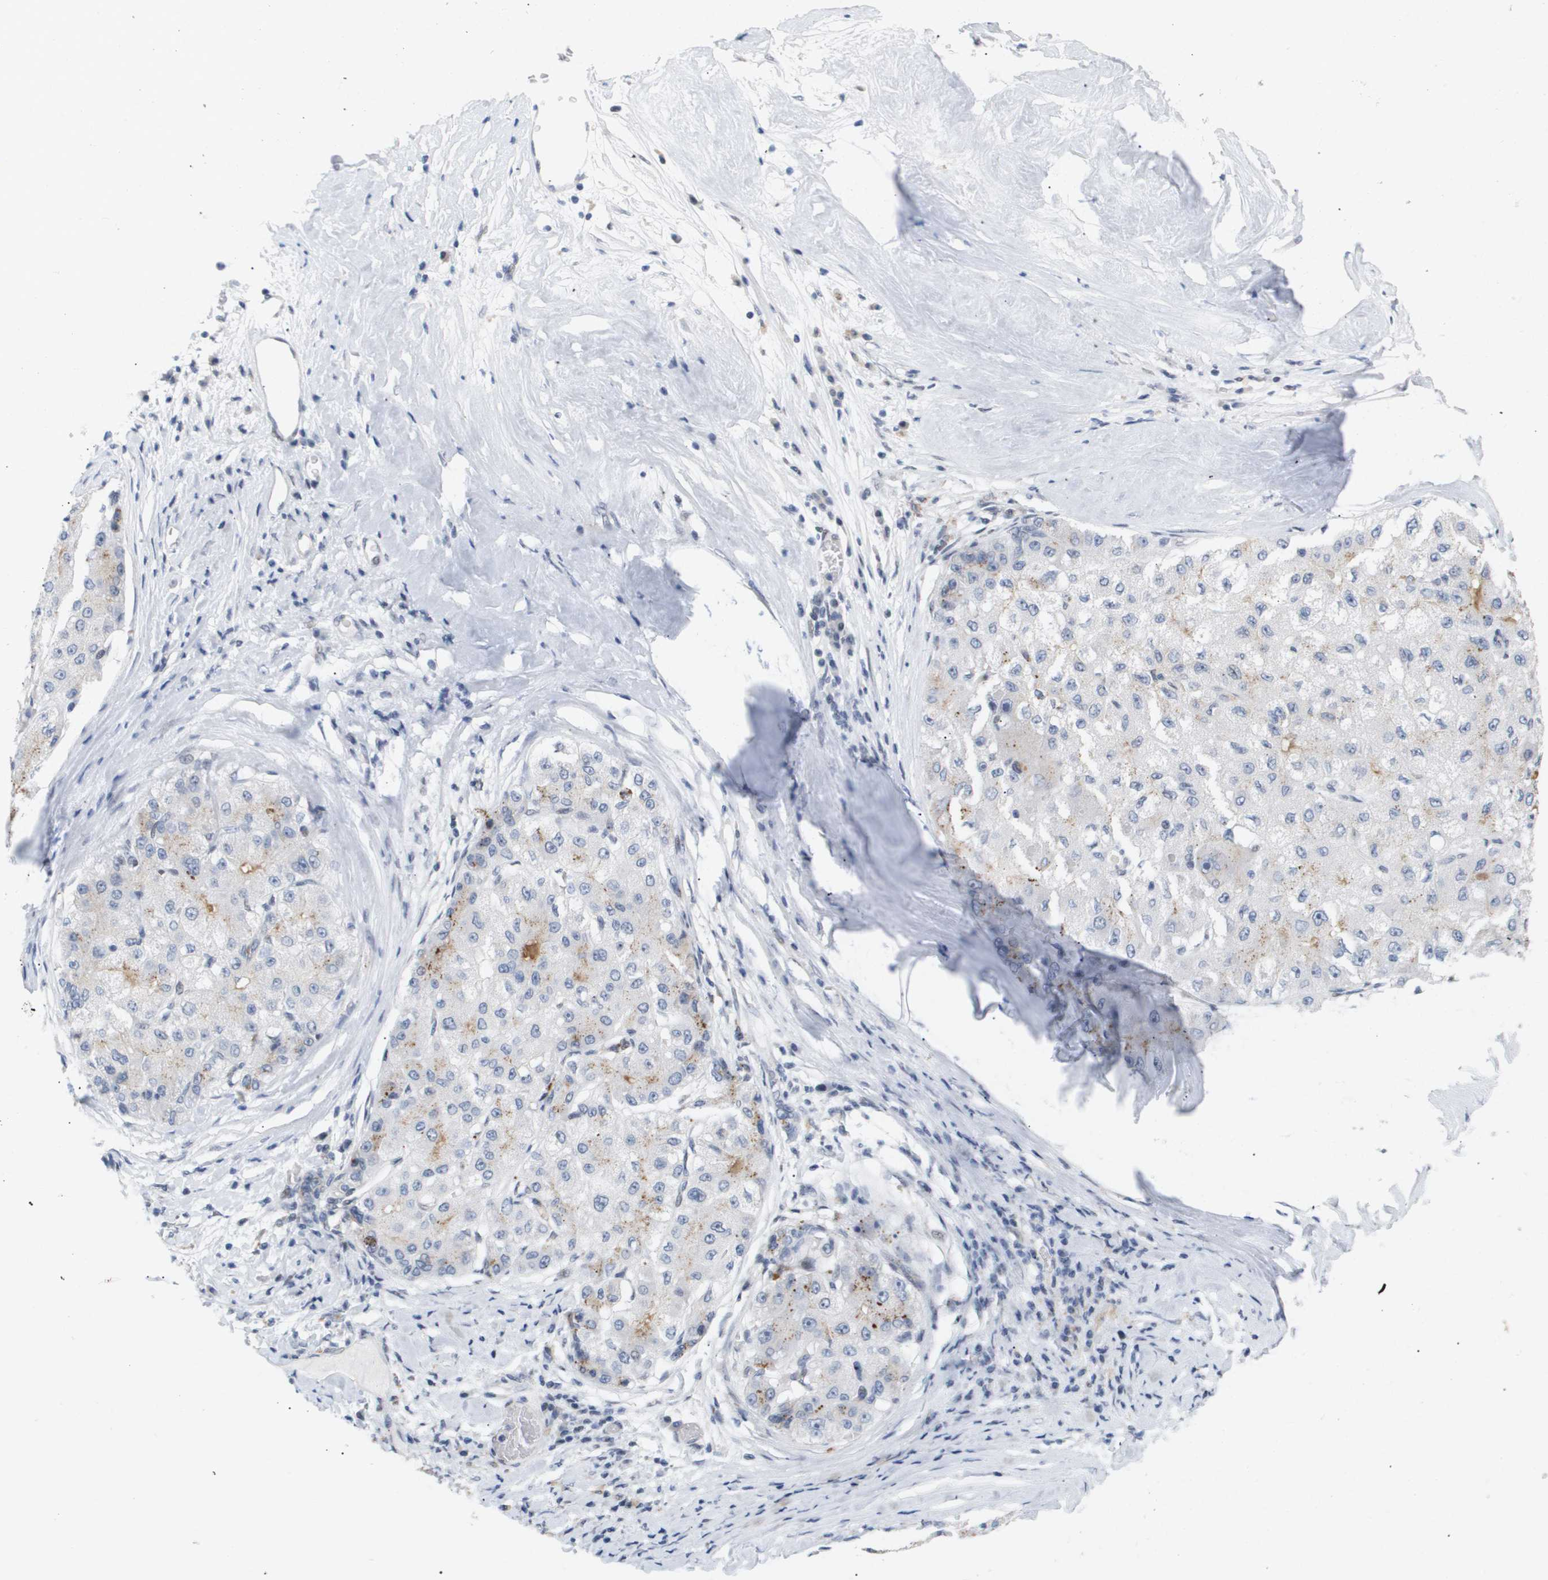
{"staining": {"intensity": "negative", "quantity": "none", "location": "none"}, "tissue": "liver cancer", "cell_type": "Tumor cells", "image_type": "cancer", "snomed": [{"axis": "morphology", "description": "Carcinoma, Hepatocellular, NOS"}, {"axis": "topography", "description": "Liver"}], "caption": "Tumor cells are negative for brown protein staining in liver cancer.", "gene": "PPARD", "patient": {"sex": "male", "age": 80}}